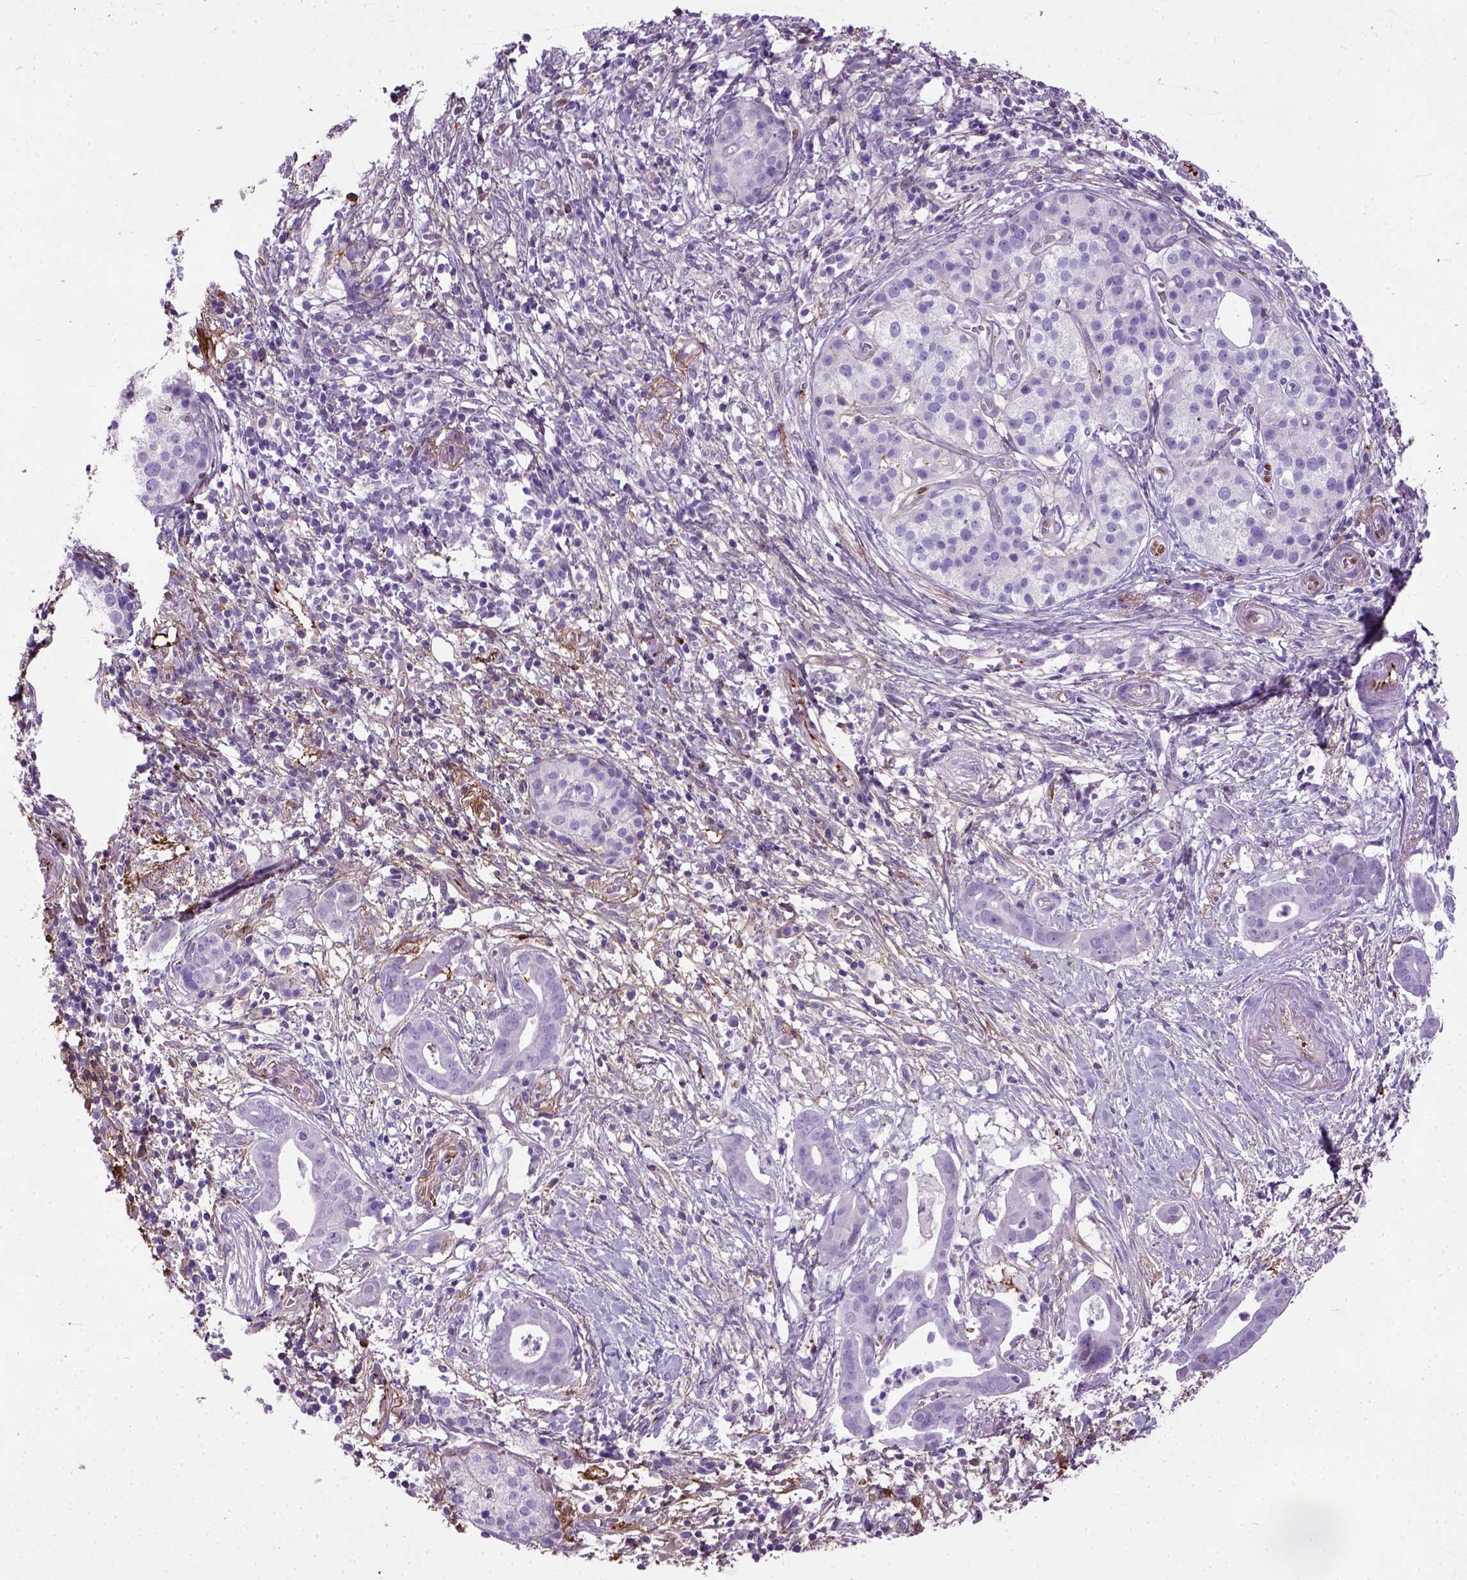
{"staining": {"intensity": "negative", "quantity": "none", "location": "none"}, "tissue": "pancreatic cancer", "cell_type": "Tumor cells", "image_type": "cancer", "snomed": [{"axis": "morphology", "description": "Adenocarcinoma, NOS"}, {"axis": "topography", "description": "Pancreas"}], "caption": "This micrograph is of pancreatic cancer (adenocarcinoma) stained with immunohistochemistry to label a protein in brown with the nuclei are counter-stained blue. There is no positivity in tumor cells.", "gene": "ADAMTS8", "patient": {"sex": "male", "age": 61}}